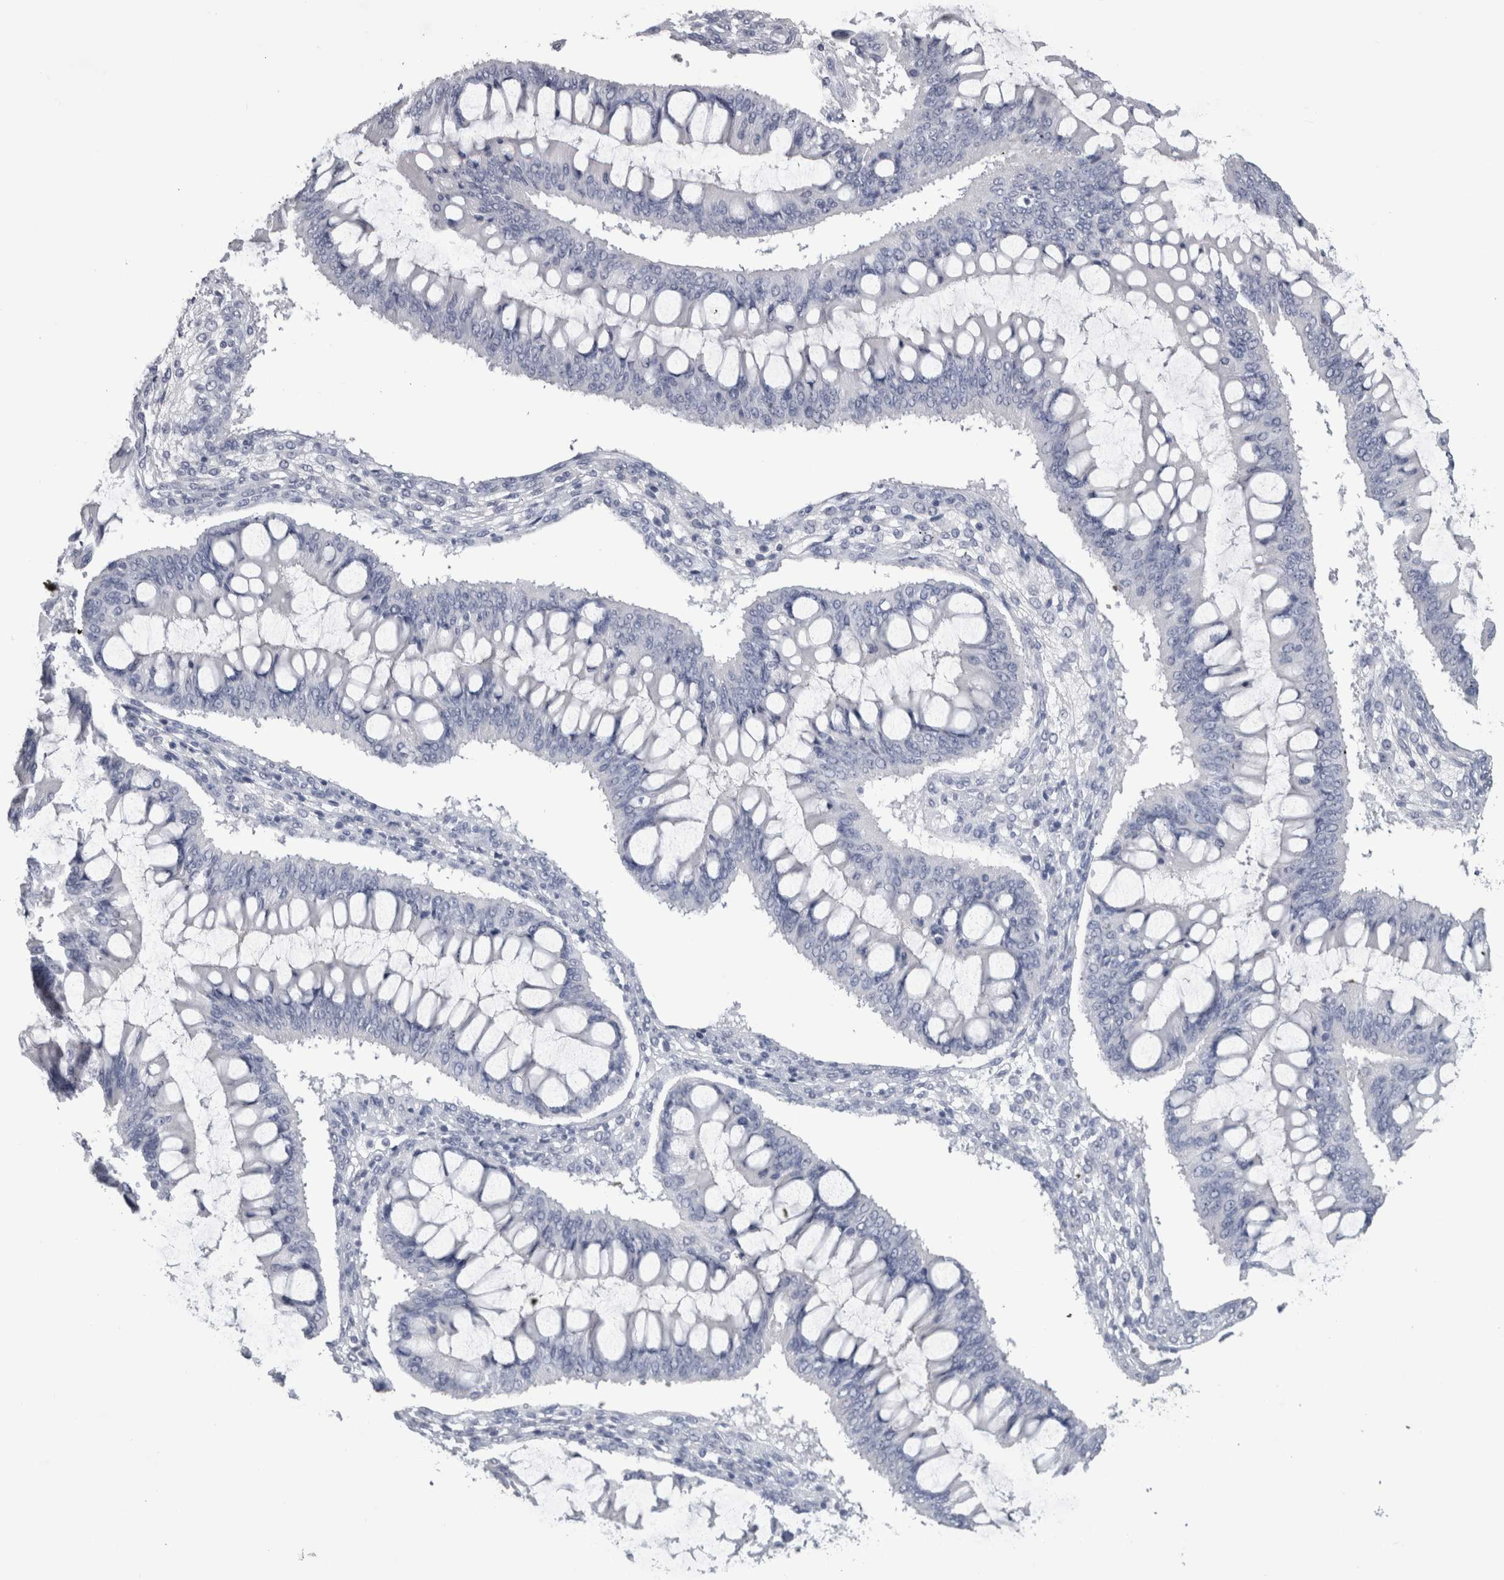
{"staining": {"intensity": "negative", "quantity": "none", "location": "none"}, "tissue": "ovarian cancer", "cell_type": "Tumor cells", "image_type": "cancer", "snomed": [{"axis": "morphology", "description": "Cystadenocarcinoma, mucinous, NOS"}, {"axis": "topography", "description": "Ovary"}], "caption": "Tumor cells show no significant expression in ovarian mucinous cystadenocarcinoma.", "gene": "PTH", "patient": {"sex": "female", "age": 73}}